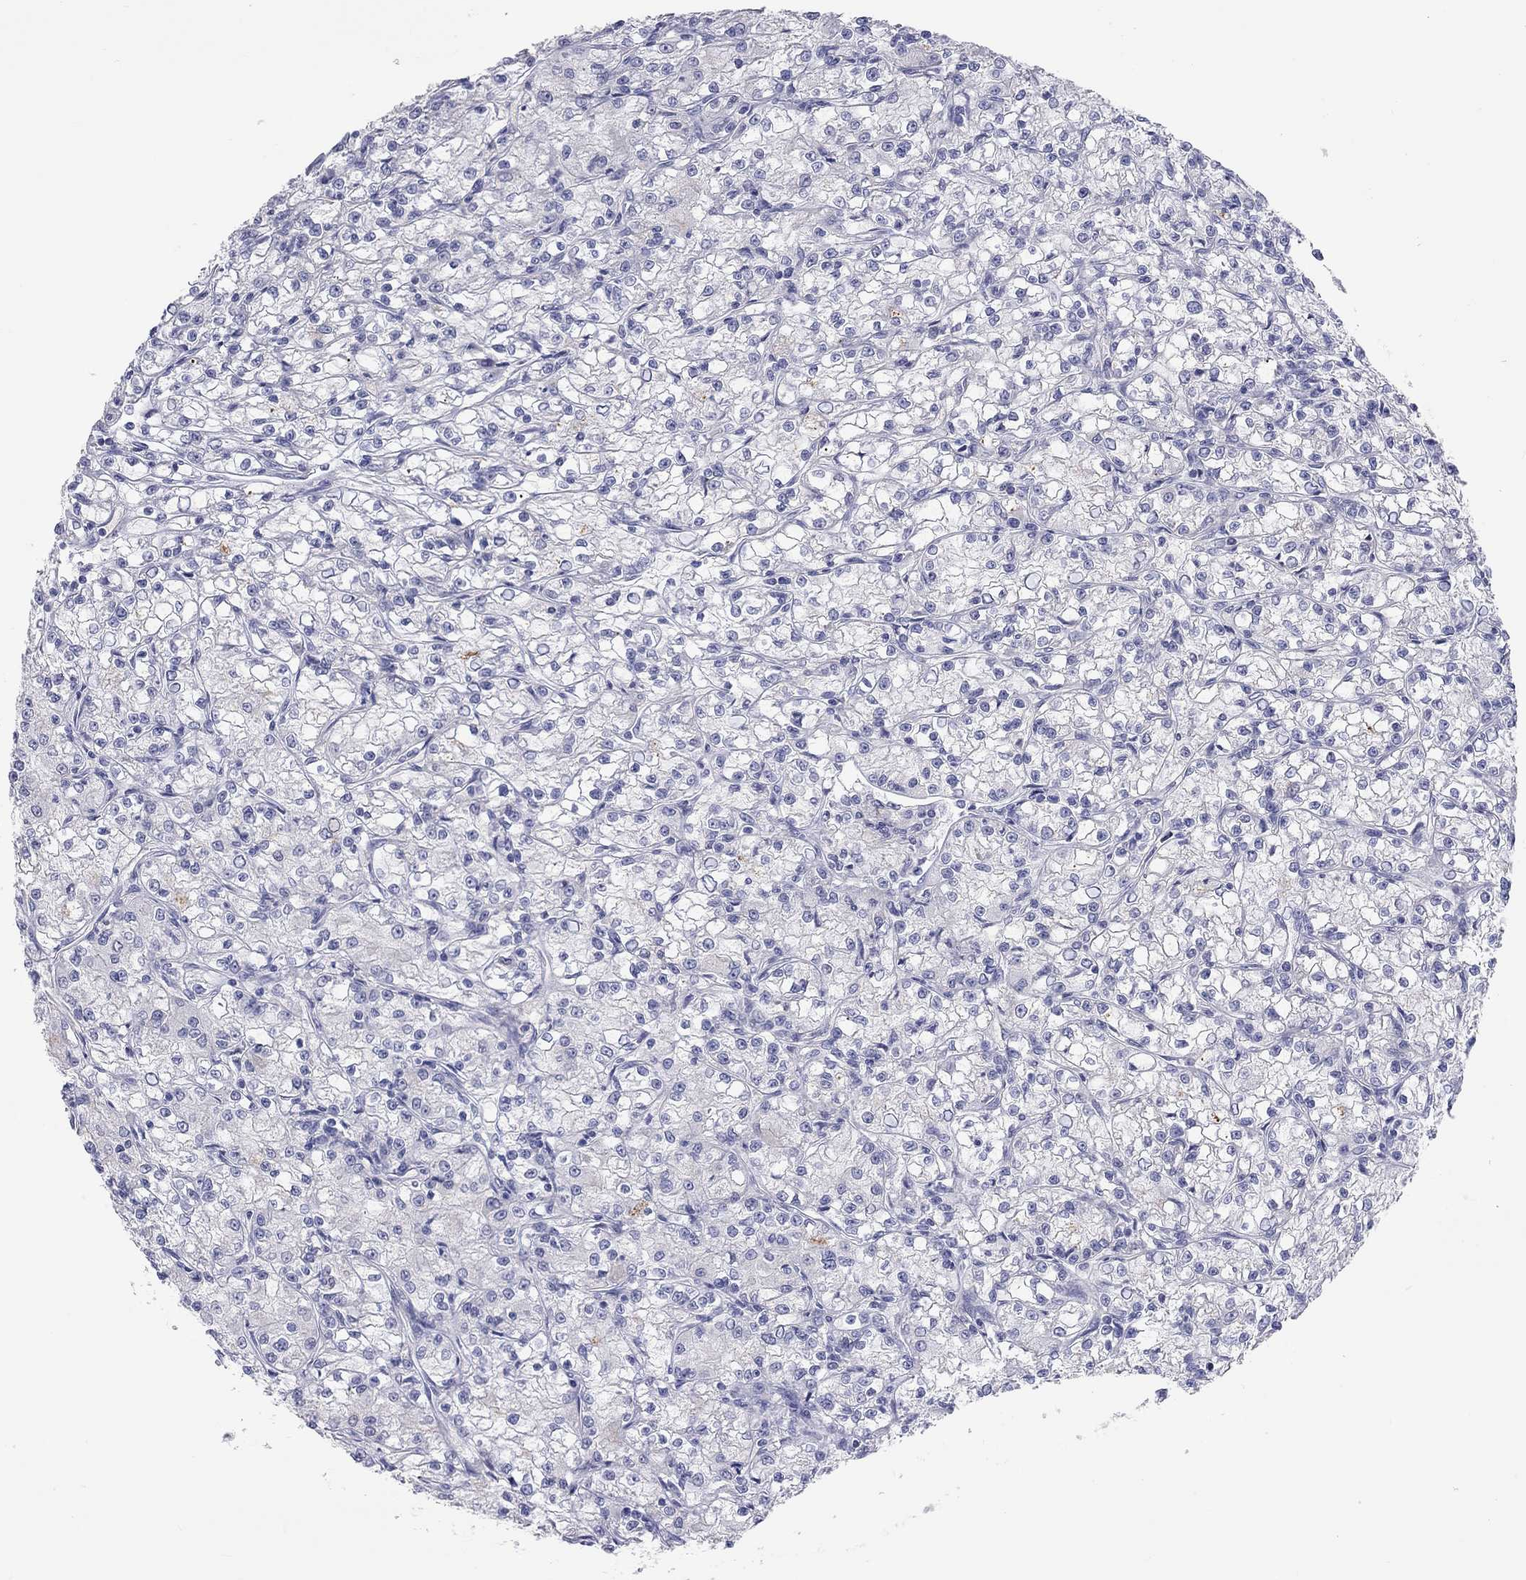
{"staining": {"intensity": "negative", "quantity": "none", "location": "none"}, "tissue": "renal cancer", "cell_type": "Tumor cells", "image_type": "cancer", "snomed": [{"axis": "morphology", "description": "Adenocarcinoma, NOS"}, {"axis": "topography", "description": "Kidney"}], "caption": "A high-resolution image shows immunohistochemistry (IHC) staining of renal cancer, which demonstrates no significant expression in tumor cells.", "gene": "ST7L", "patient": {"sex": "female", "age": 59}}